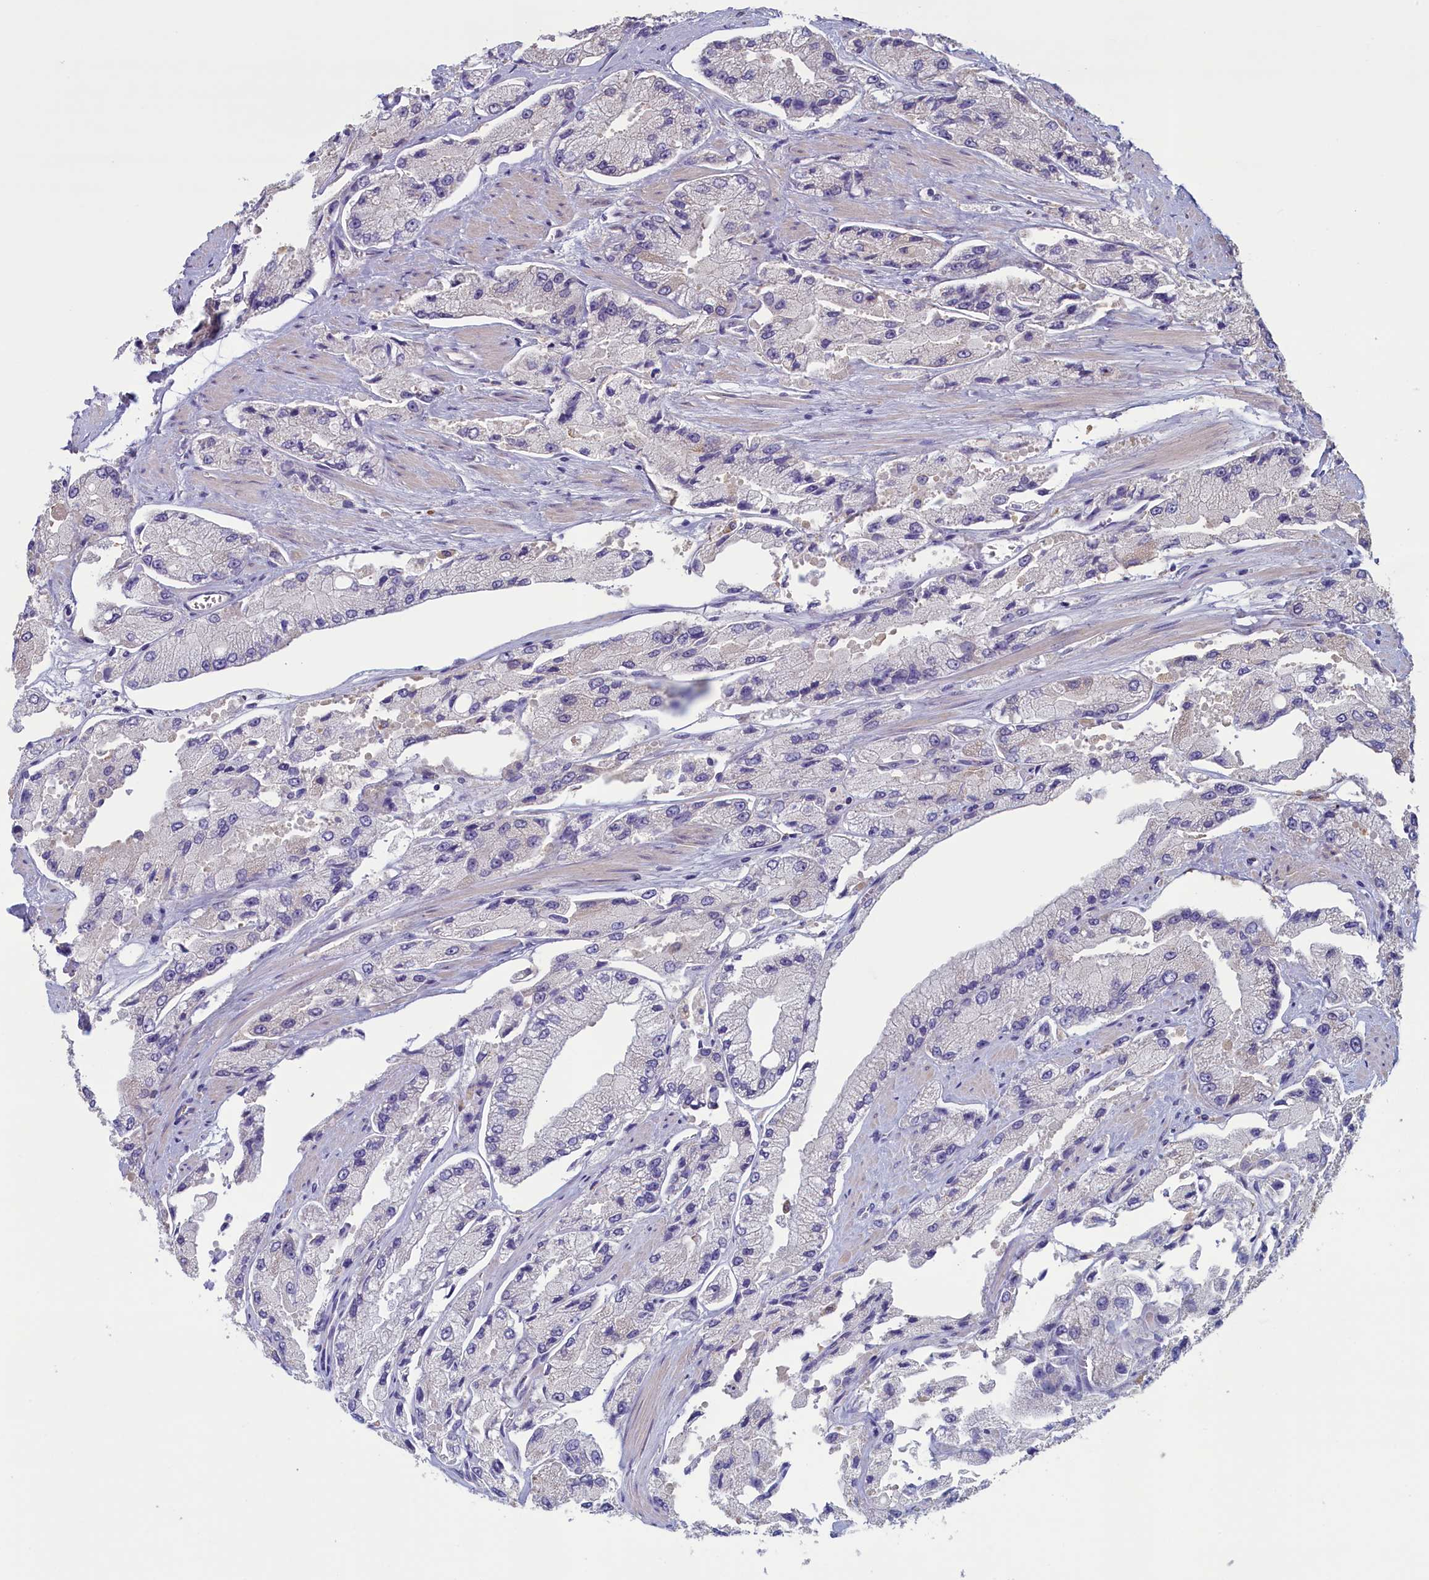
{"staining": {"intensity": "negative", "quantity": "none", "location": "none"}, "tissue": "prostate cancer", "cell_type": "Tumor cells", "image_type": "cancer", "snomed": [{"axis": "morphology", "description": "Adenocarcinoma, High grade"}, {"axis": "topography", "description": "Prostate"}], "caption": "Prostate cancer was stained to show a protein in brown. There is no significant staining in tumor cells.", "gene": "ATF7IP2", "patient": {"sex": "male", "age": 58}}